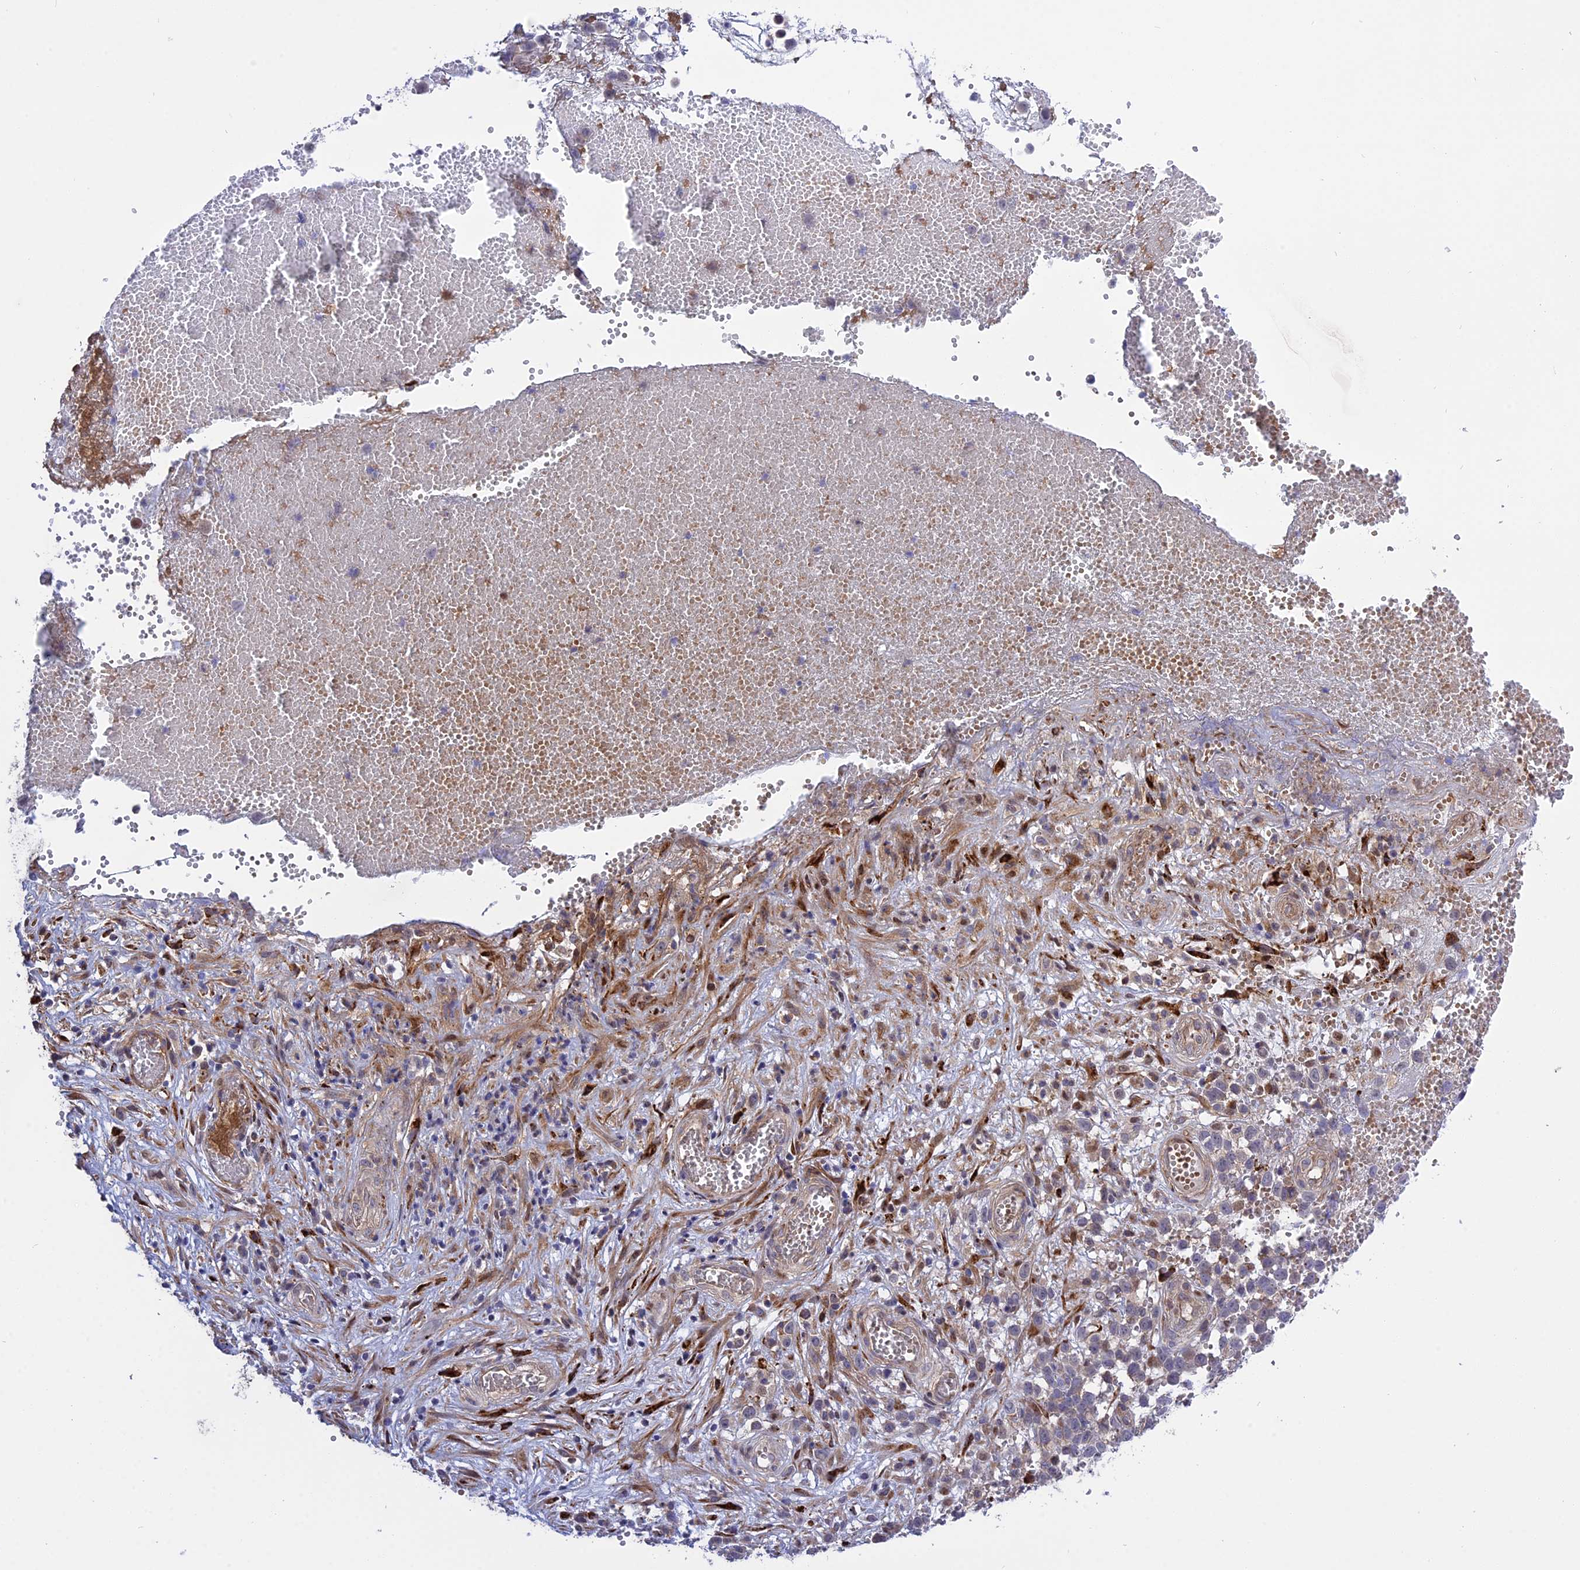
{"staining": {"intensity": "moderate", "quantity": "<25%", "location": "nuclear"}, "tissue": "melanoma", "cell_type": "Tumor cells", "image_type": "cancer", "snomed": [{"axis": "morphology", "description": "Malignant melanoma, NOS"}, {"axis": "topography", "description": "Nose, NOS"}], "caption": "This is an image of immunohistochemistry (IHC) staining of melanoma, which shows moderate expression in the nuclear of tumor cells.", "gene": "DDX60L", "patient": {"sex": "female", "age": 48}}